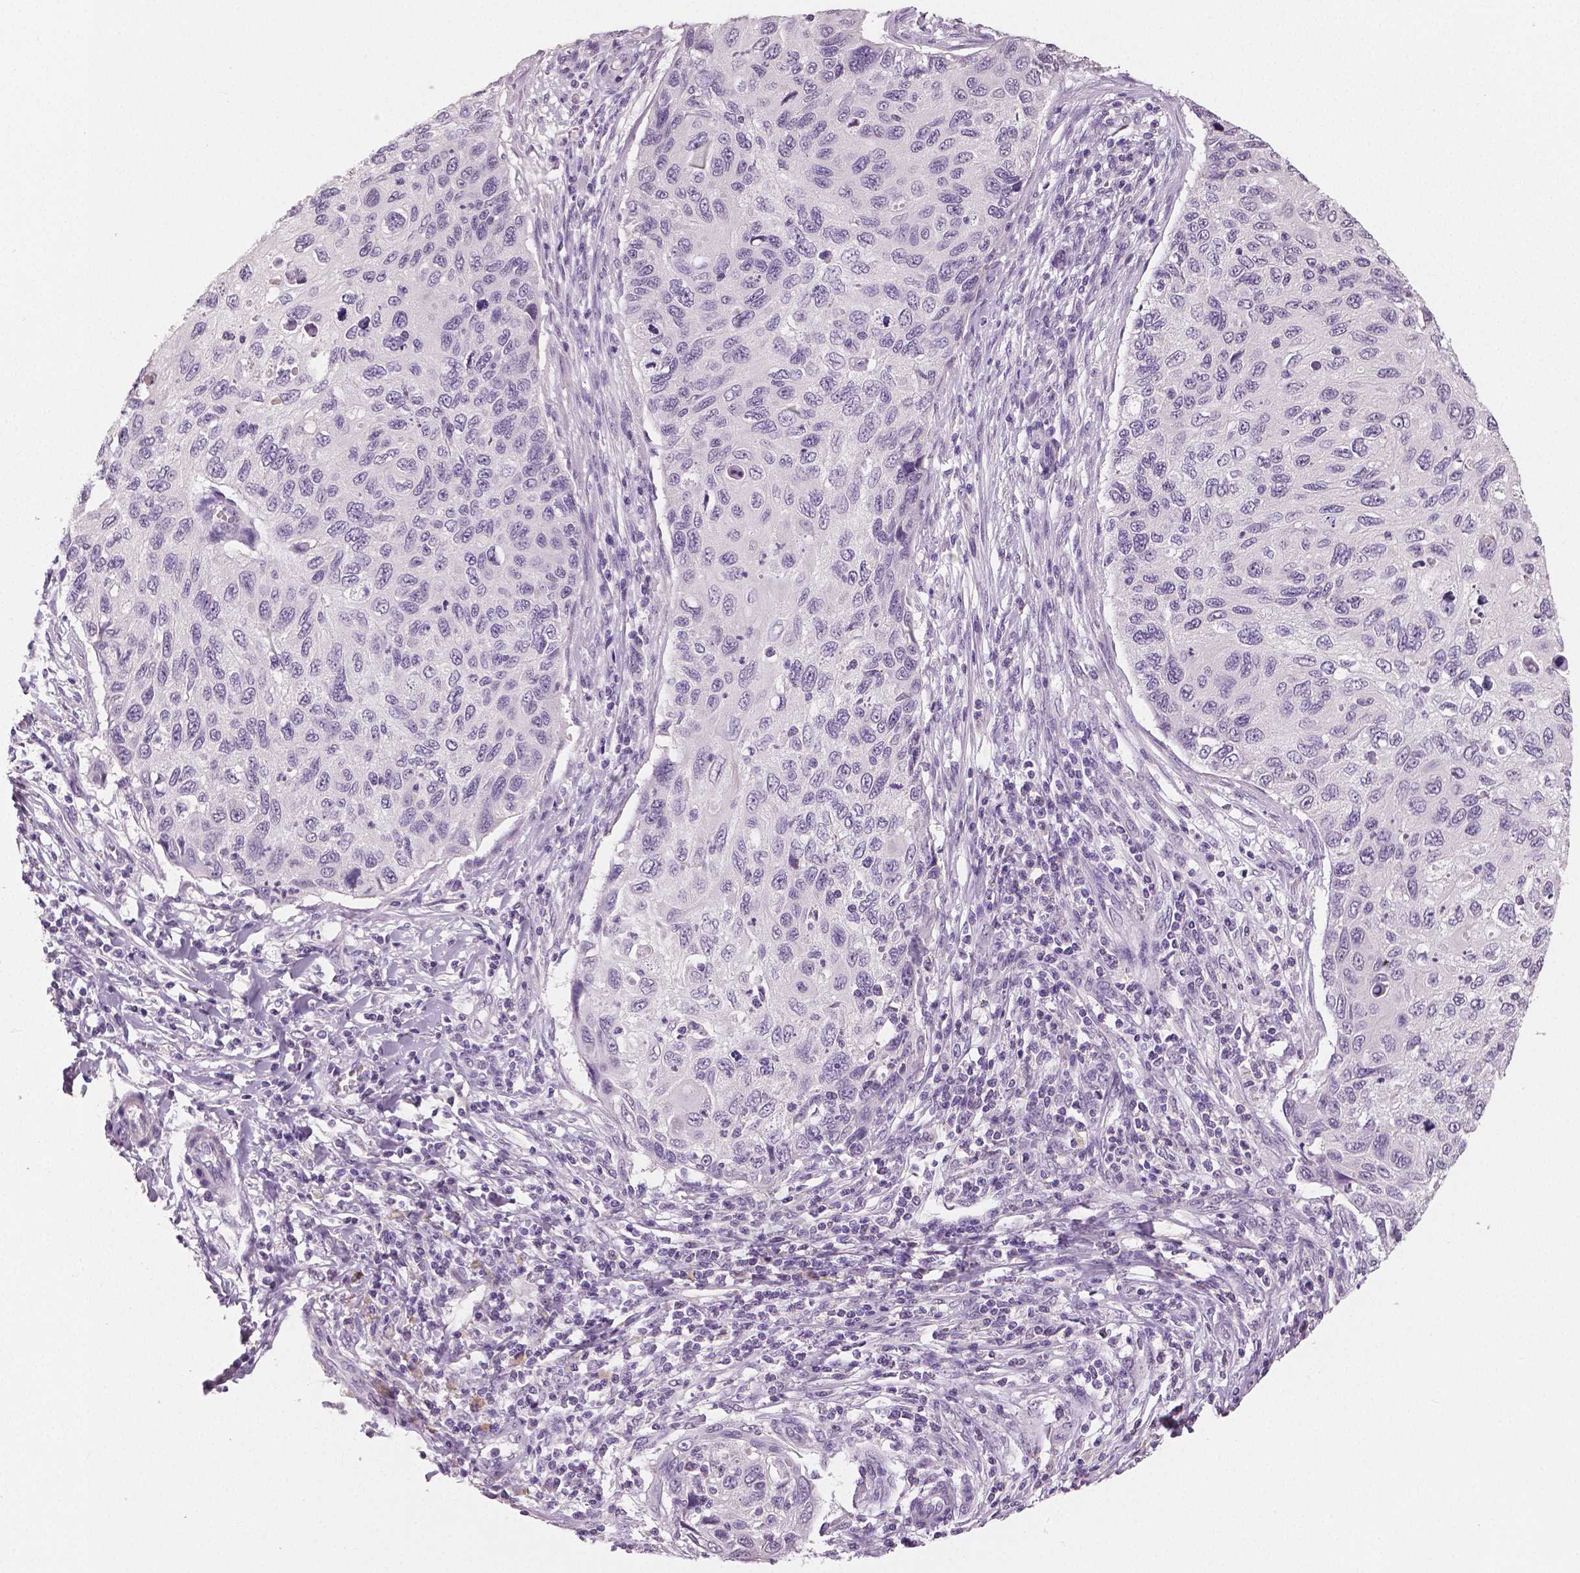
{"staining": {"intensity": "negative", "quantity": "none", "location": "none"}, "tissue": "cervical cancer", "cell_type": "Tumor cells", "image_type": "cancer", "snomed": [{"axis": "morphology", "description": "Squamous cell carcinoma, NOS"}, {"axis": "topography", "description": "Cervix"}], "caption": "Immunohistochemistry photomicrograph of cervical cancer (squamous cell carcinoma) stained for a protein (brown), which demonstrates no expression in tumor cells.", "gene": "NECAB1", "patient": {"sex": "female", "age": 70}}